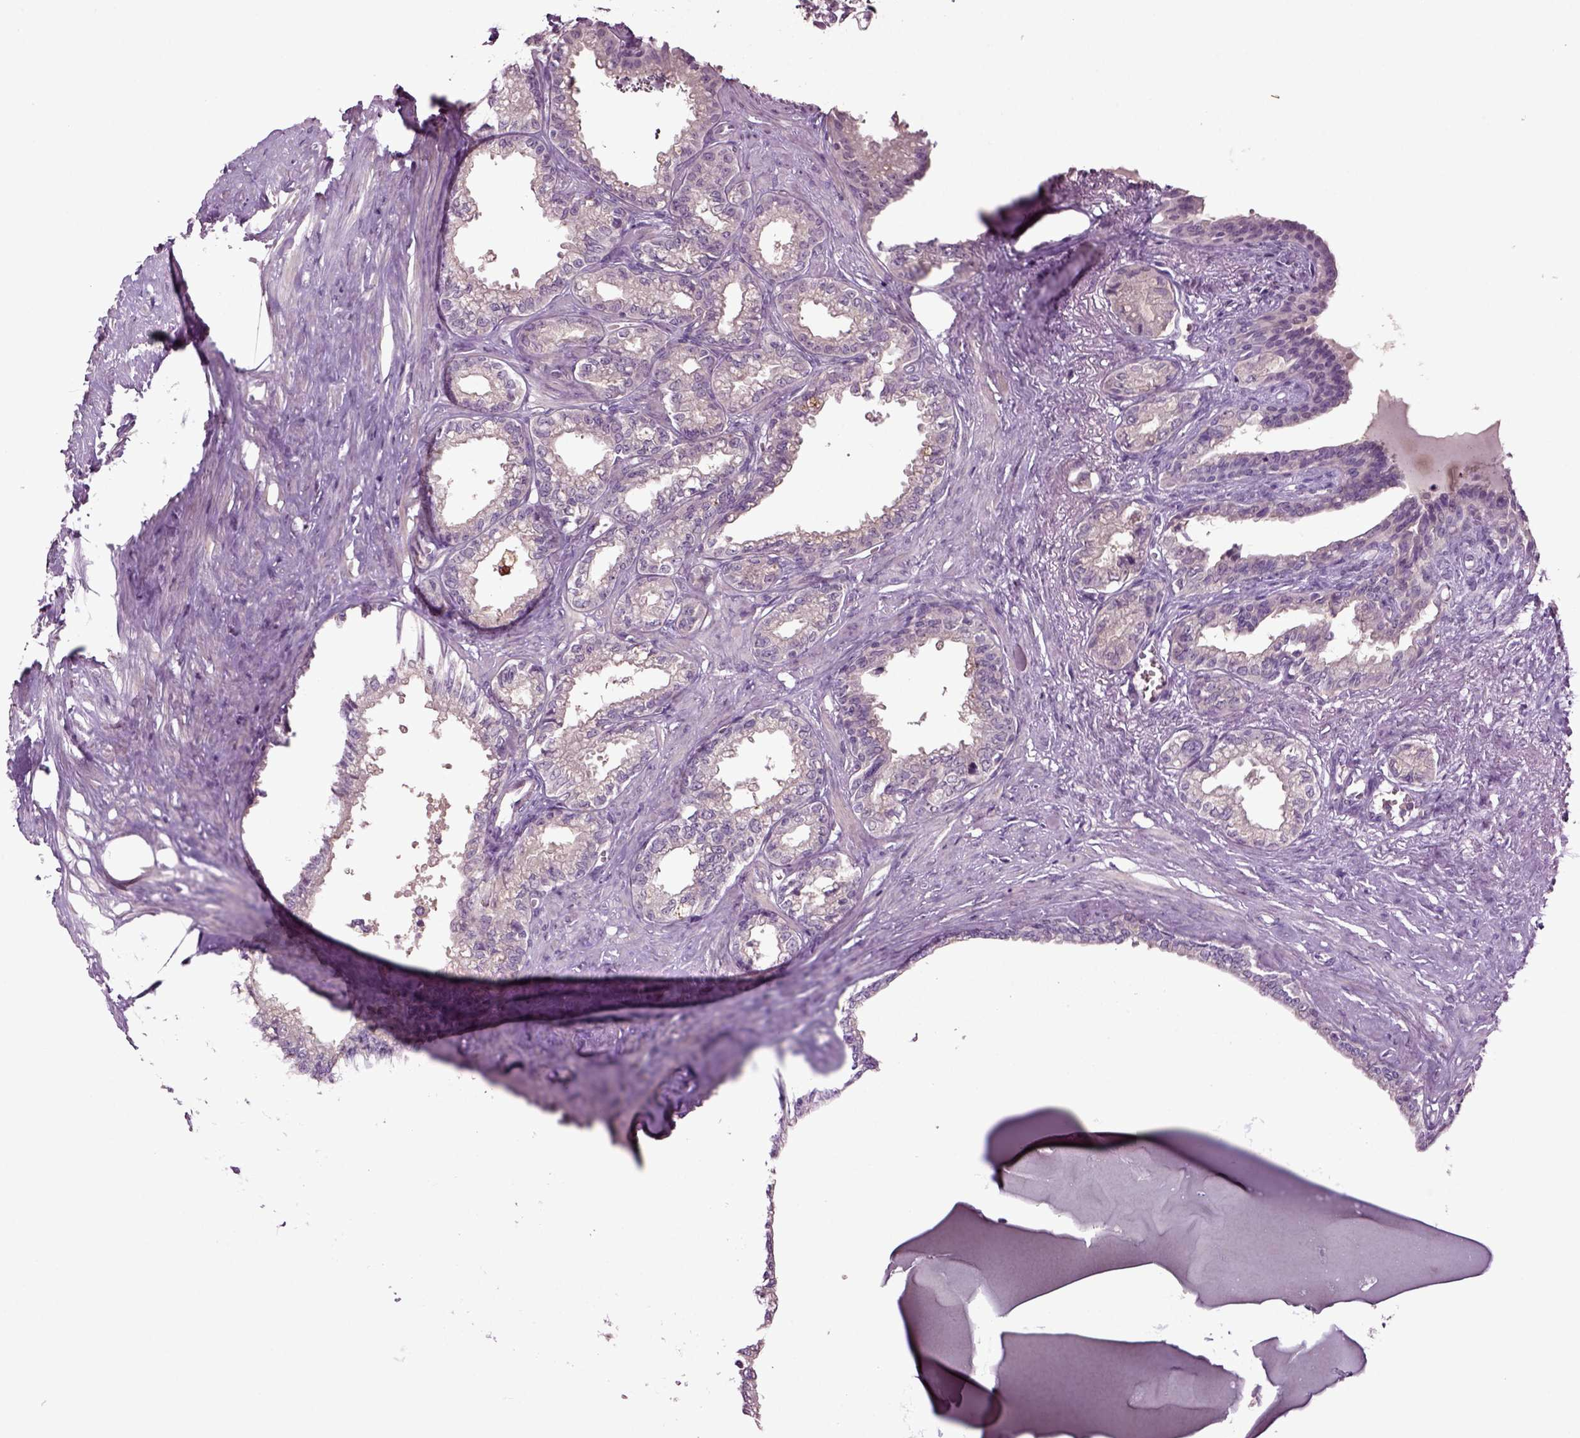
{"staining": {"intensity": "negative", "quantity": "none", "location": "none"}, "tissue": "seminal vesicle", "cell_type": "Glandular cells", "image_type": "normal", "snomed": [{"axis": "morphology", "description": "Normal tissue, NOS"}, {"axis": "morphology", "description": "Urothelial carcinoma, NOS"}, {"axis": "topography", "description": "Urinary bladder"}, {"axis": "topography", "description": "Seminal veicle"}], "caption": "High power microscopy photomicrograph of an IHC micrograph of normal seminal vesicle, revealing no significant staining in glandular cells.", "gene": "SLC17A6", "patient": {"sex": "male", "age": 76}}